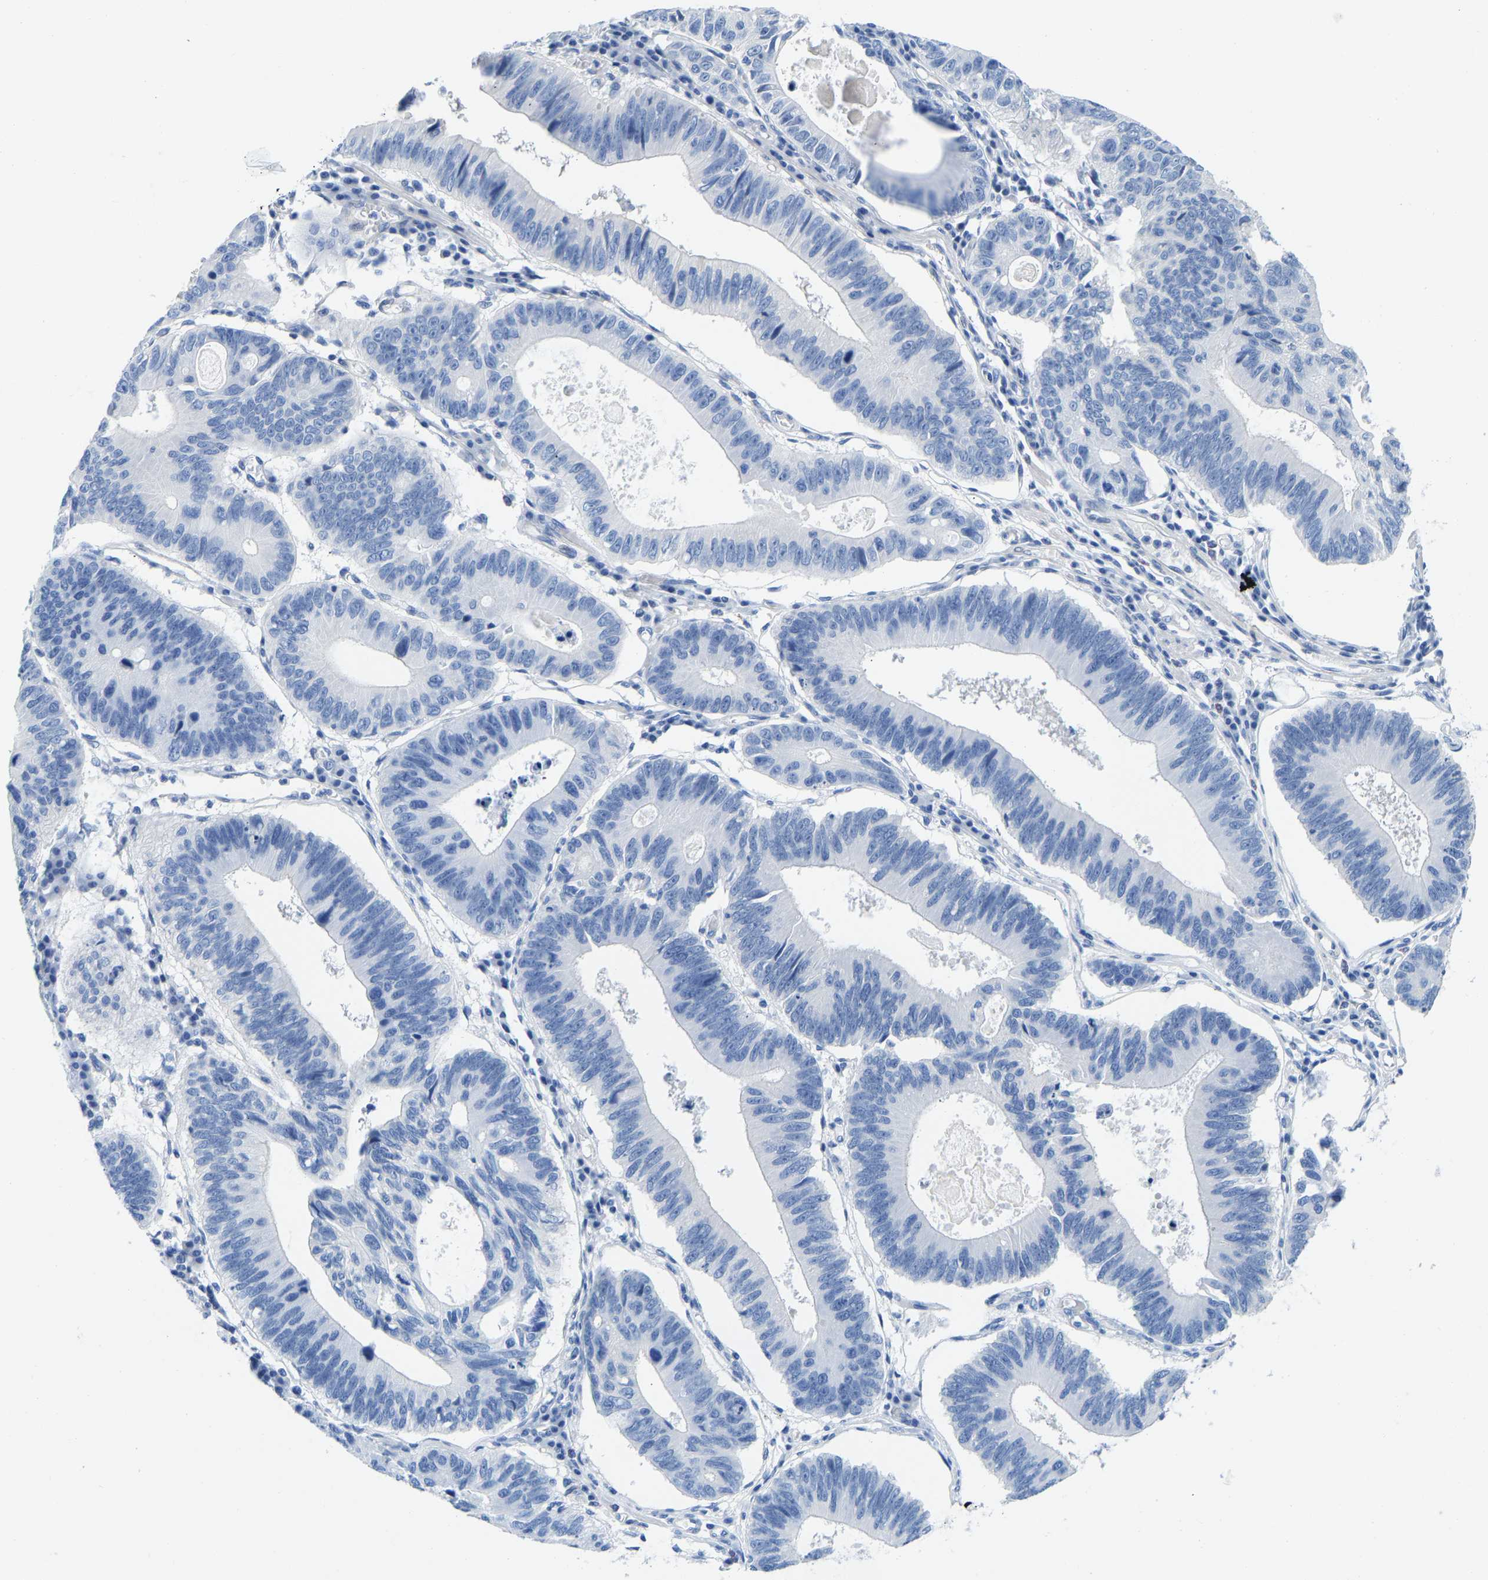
{"staining": {"intensity": "negative", "quantity": "none", "location": "none"}, "tissue": "stomach cancer", "cell_type": "Tumor cells", "image_type": "cancer", "snomed": [{"axis": "morphology", "description": "Adenocarcinoma, NOS"}, {"axis": "topography", "description": "Stomach"}], "caption": "IHC histopathology image of human stomach cancer stained for a protein (brown), which reveals no staining in tumor cells.", "gene": "NKAIN3", "patient": {"sex": "male", "age": 59}}